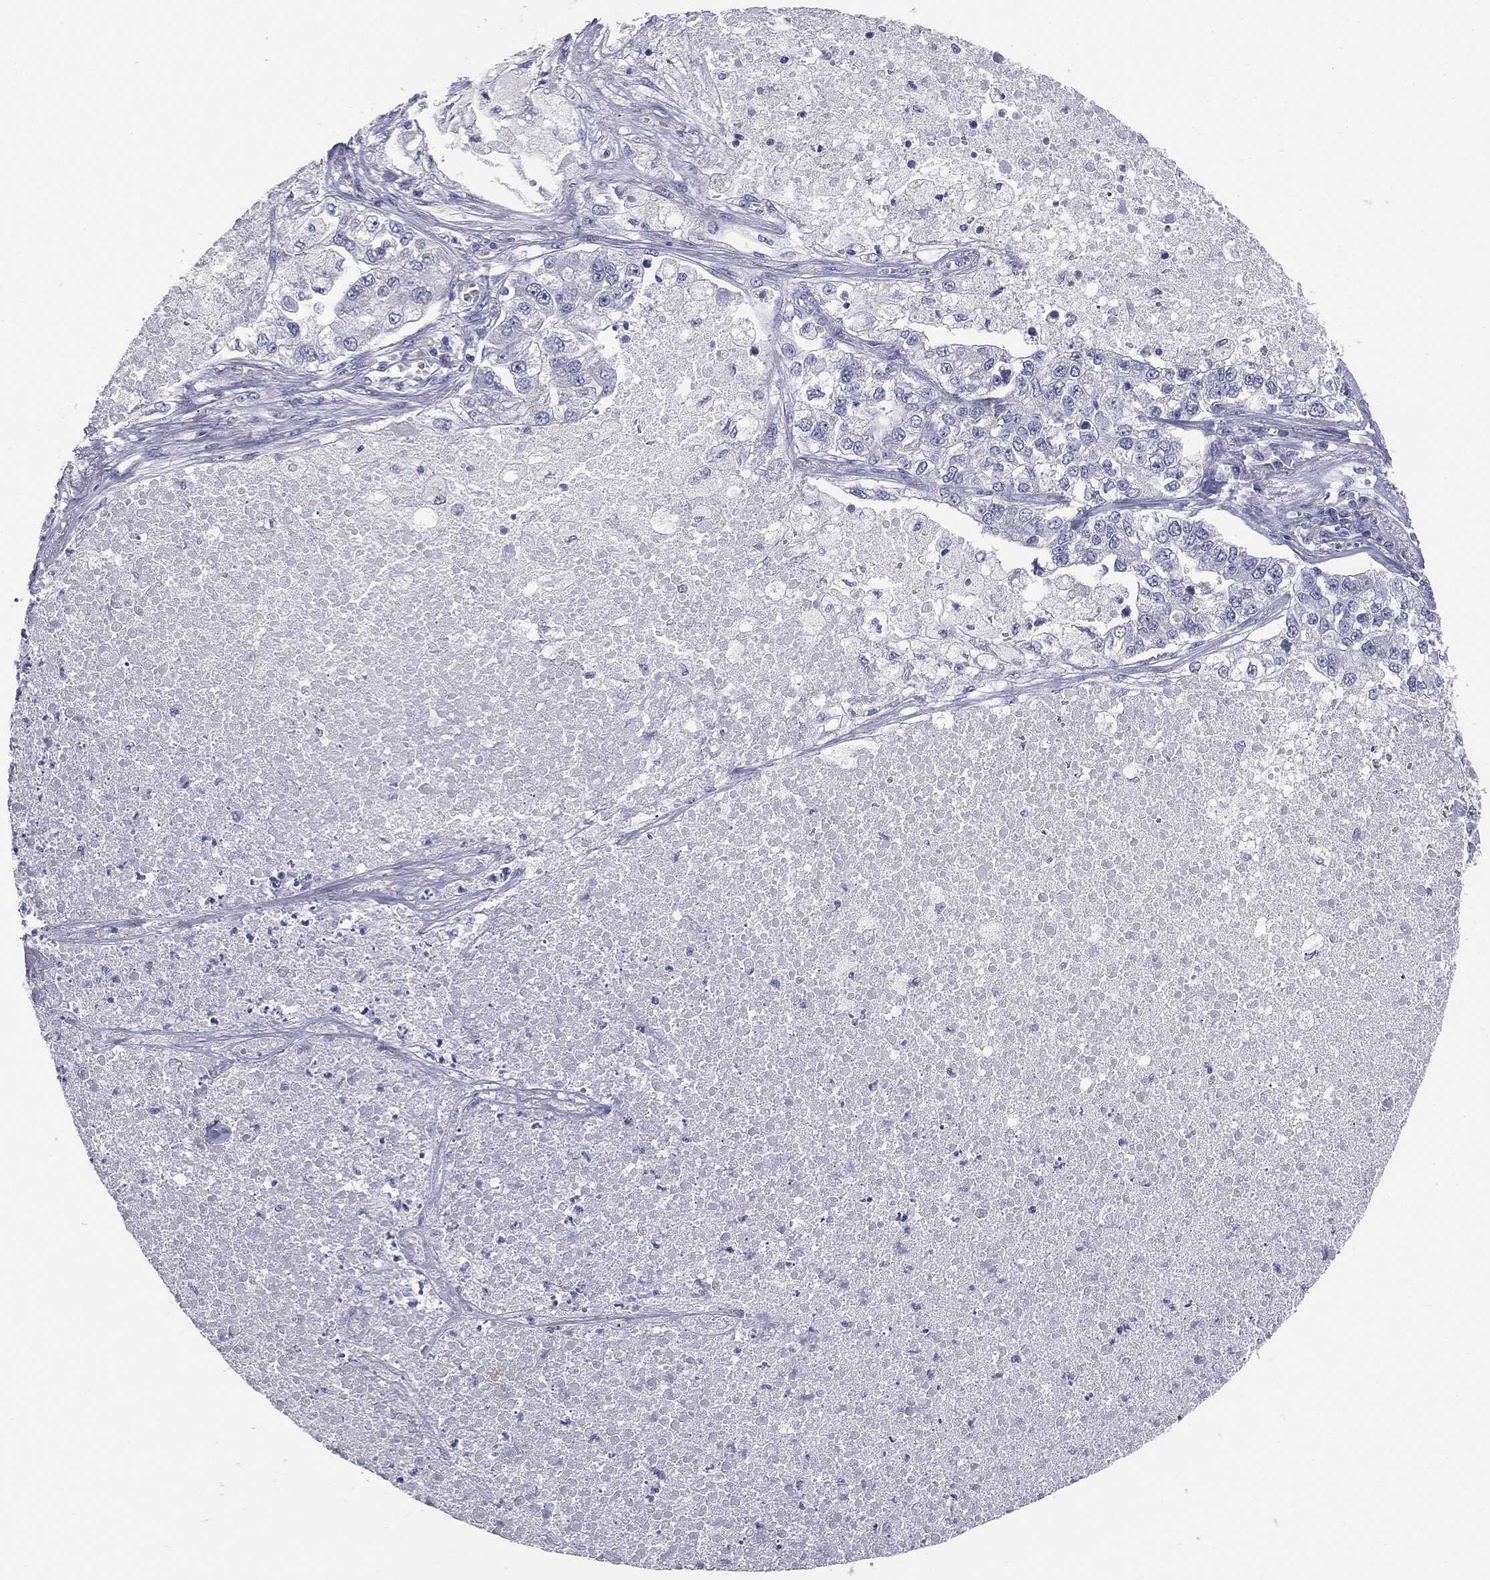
{"staining": {"intensity": "negative", "quantity": "none", "location": "none"}, "tissue": "lung cancer", "cell_type": "Tumor cells", "image_type": "cancer", "snomed": [{"axis": "morphology", "description": "Adenocarcinoma, NOS"}, {"axis": "topography", "description": "Lung"}], "caption": "Immunohistochemistry (IHC) of adenocarcinoma (lung) exhibits no staining in tumor cells.", "gene": "MUC5AC", "patient": {"sex": "male", "age": 49}}